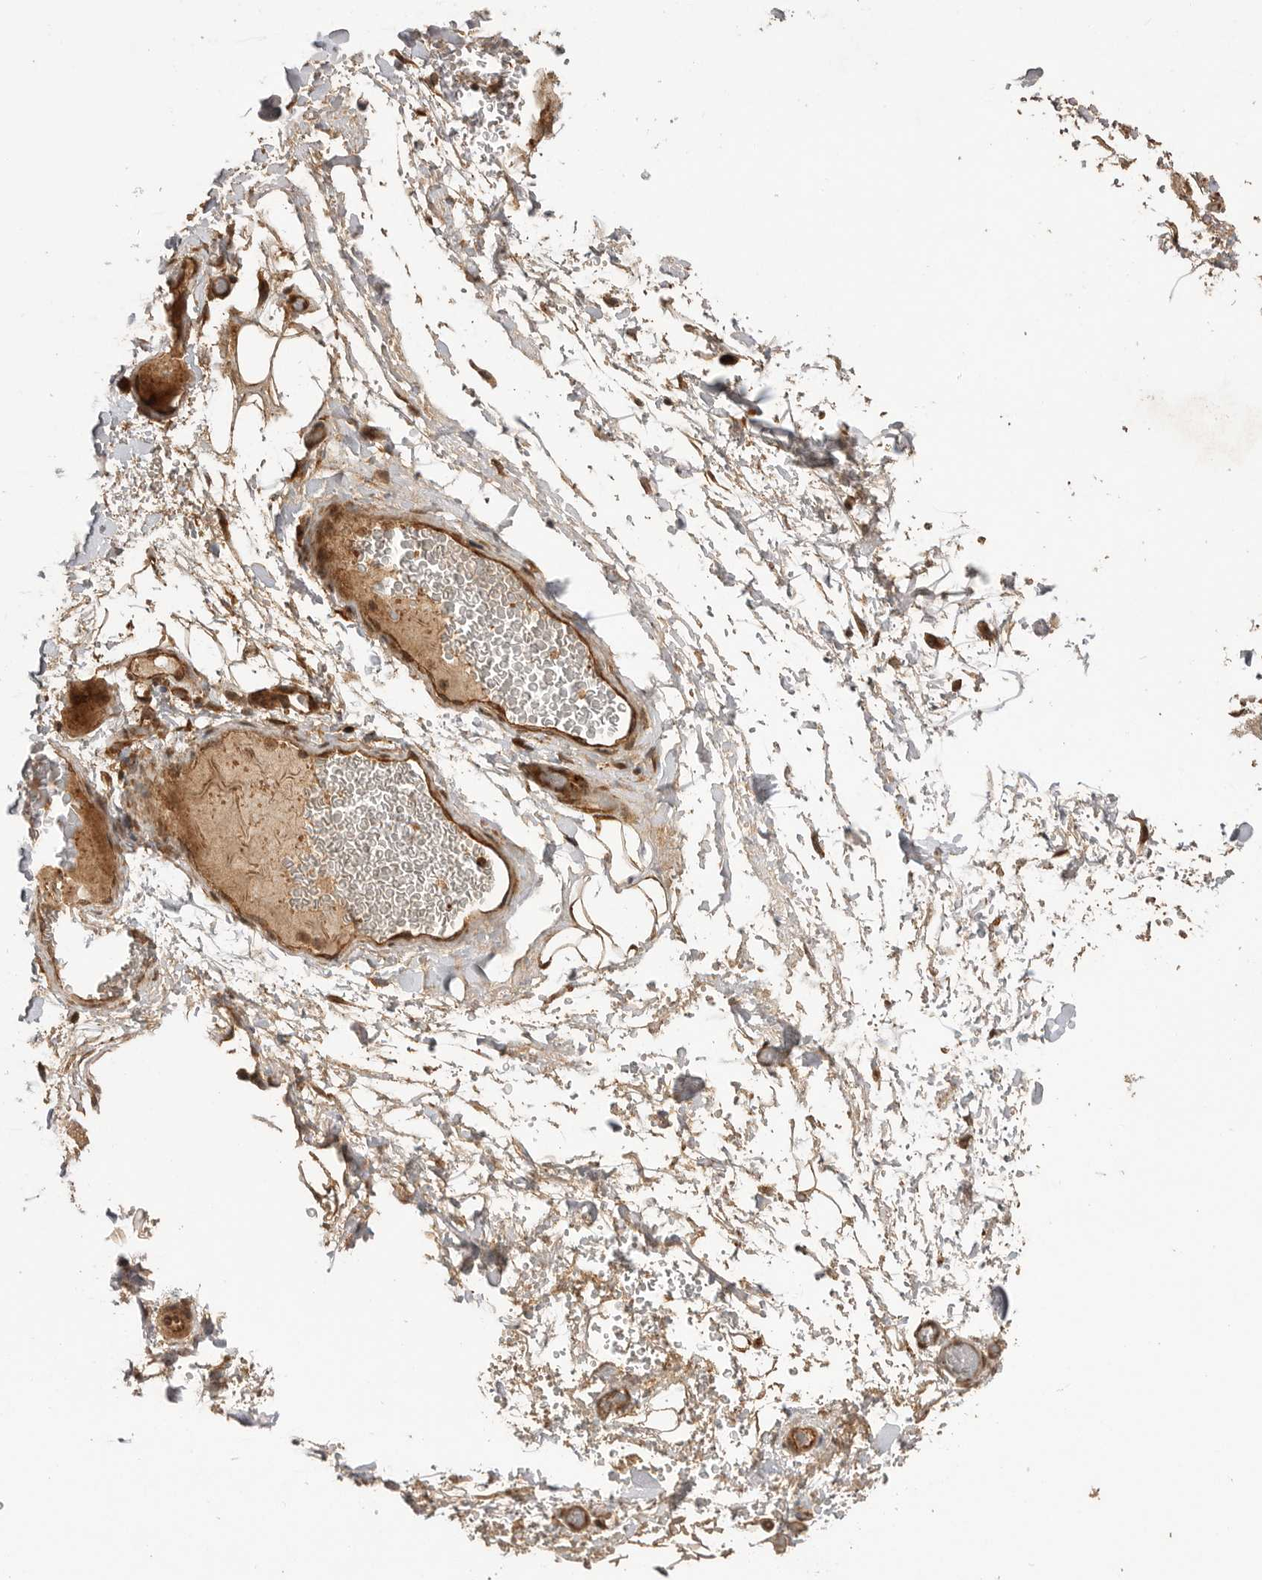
{"staining": {"intensity": "moderate", "quantity": "25%-75%", "location": "cytoplasmic/membranous,nuclear"}, "tissue": "adipose tissue", "cell_type": "Adipocytes", "image_type": "normal", "snomed": [{"axis": "morphology", "description": "Normal tissue, NOS"}, {"axis": "morphology", "description": "Adenocarcinoma, NOS"}, {"axis": "topography", "description": "Esophagus"}], "caption": "Immunohistochemistry micrograph of normal adipose tissue stained for a protein (brown), which reveals medium levels of moderate cytoplasmic/membranous,nuclear positivity in approximately 25%-75% of adipocytes.", "gene": "BOC", "patient": {"sex": "male", "age": 62}}